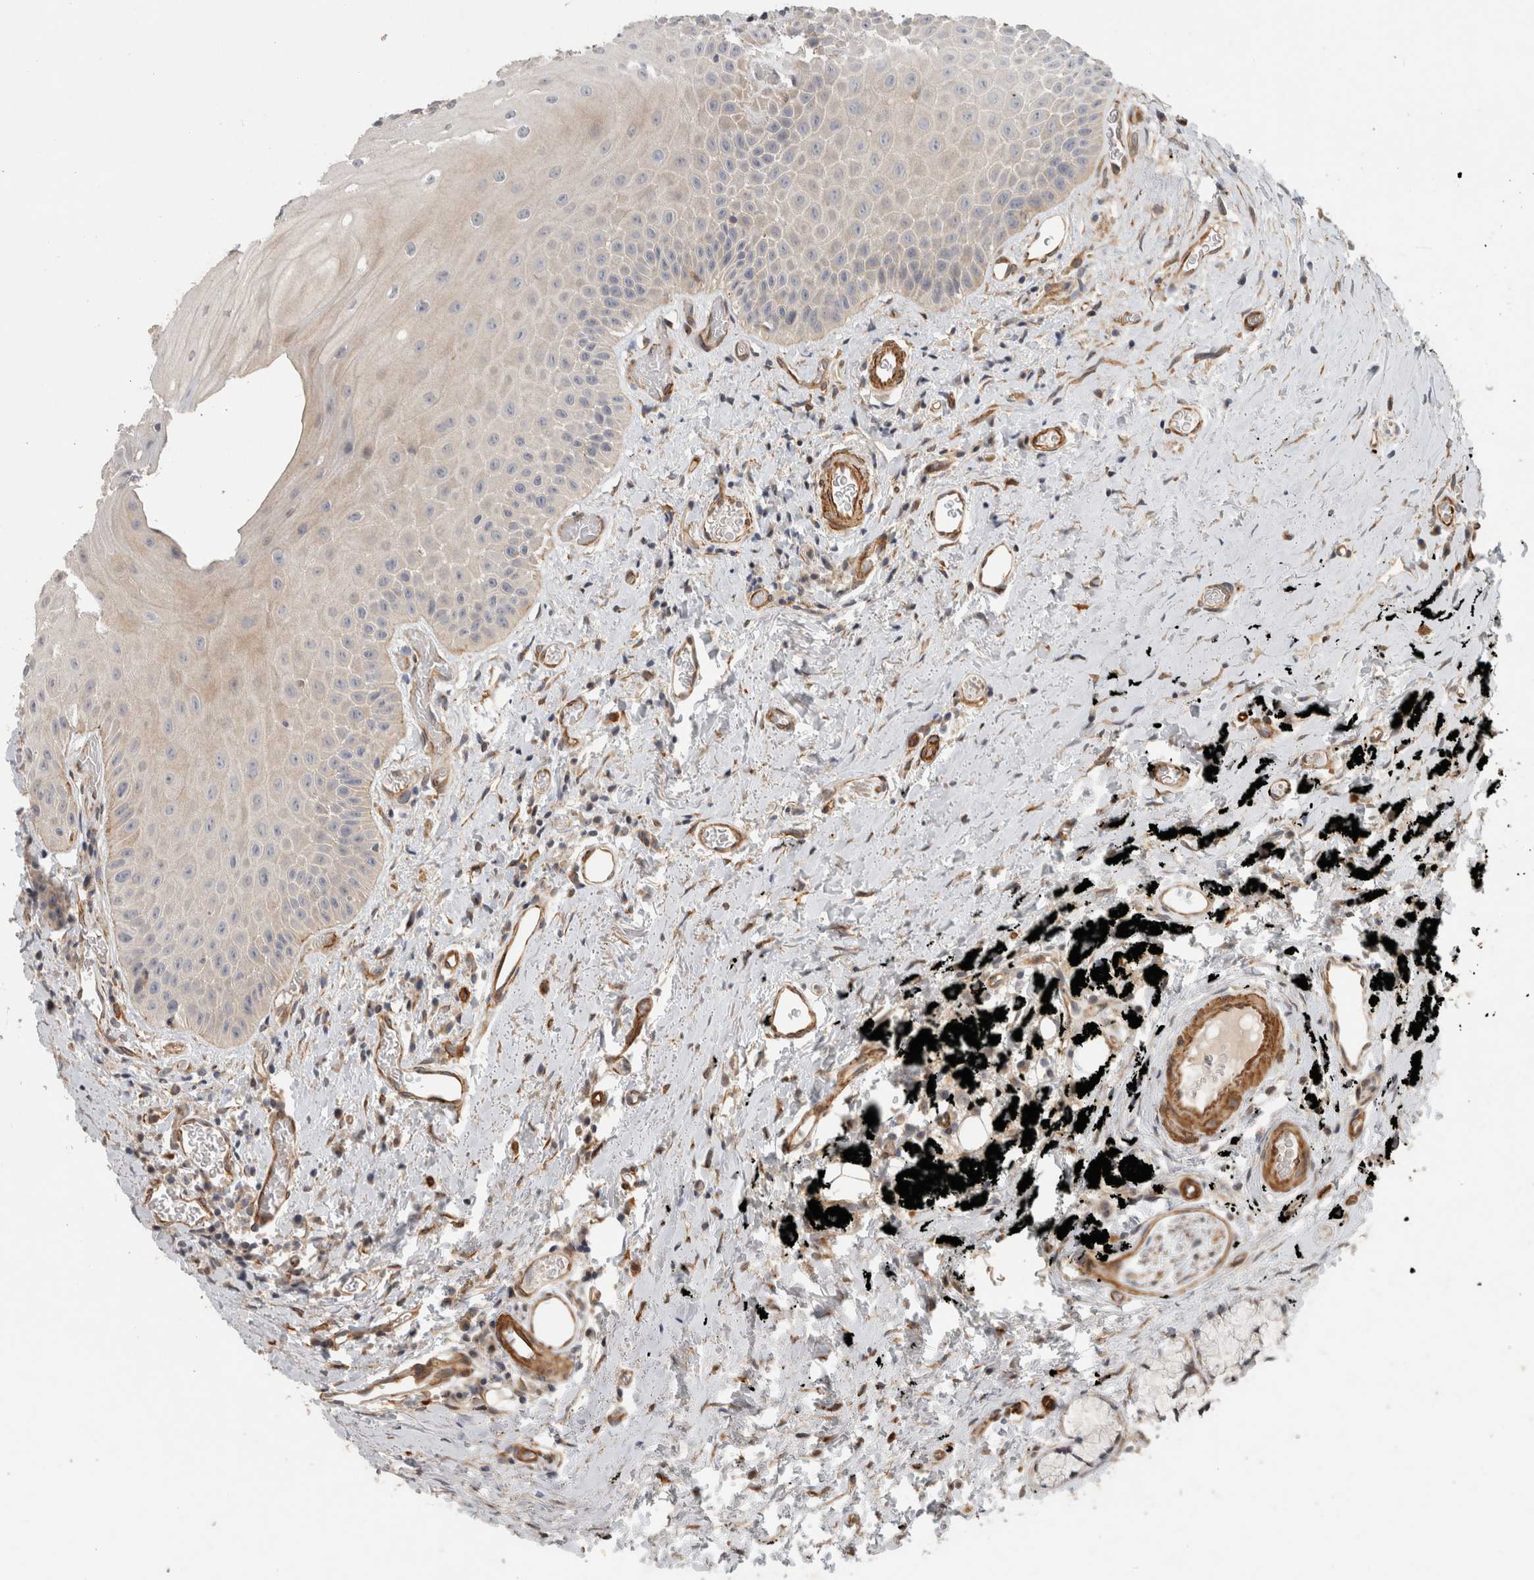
{"staining": {"intensity": "weak", "quantity": "25%-75%", "location": "cytoplasmic/membranous"}, "tissue": "oral mucosa", "cell_type": "Squamous epithelial cells", "image_type": "normal", "snomed": [{"axis": "morphology", "description": "Normal tissue, NOS"}, {"axis": "topography", "description": "Oral tissue"}], "caption": "Immunohistochemical staining of normal oral mucosa exhibits weak cytoplasmic/membranous protein positivity in about 25%-75% of squamous epithelial cells.", "gene": "SIPA1L2", "patient": {"sex": "male", "age": 66}}